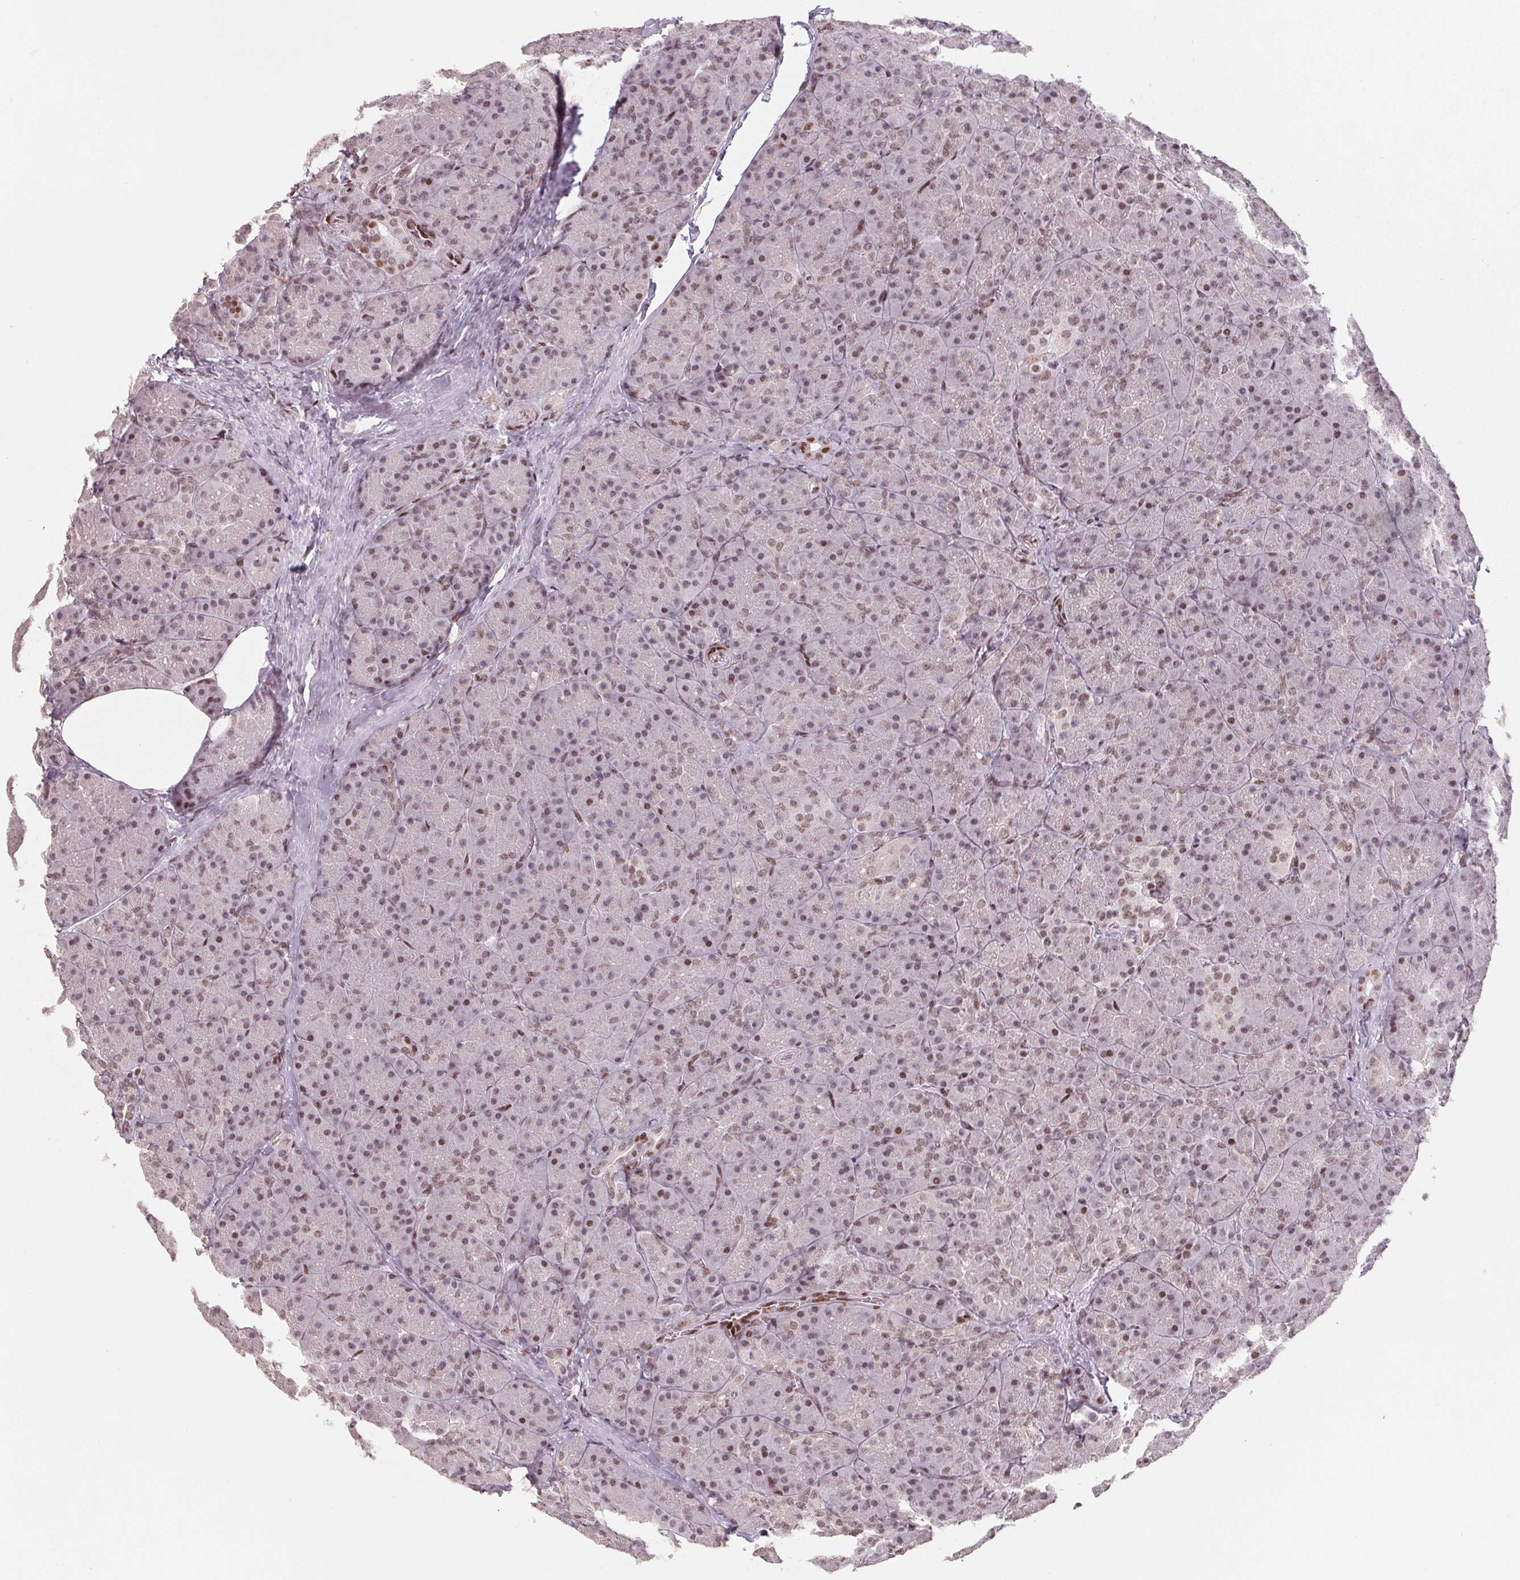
{"staining": {"intensity": "moderate", "quantity": ">75%", "location": "nuclear"}, "tissue": "pancreas", "cell_type": "Exocrine glandular cells", "image_type": "normal", "snomed": [{"axis": "morphology", "description": "Normal tissue, NOS"}, {"axis": "topography", "description": "Pancreas"}], "caption": "Immunohistochemistry of normal human pancreas shows medium levels of moderate nuclear staining in about >75% of exocrine glandular cells.", "gene": "KMT2A", "patient": {"sex": "male", "age": 57}}